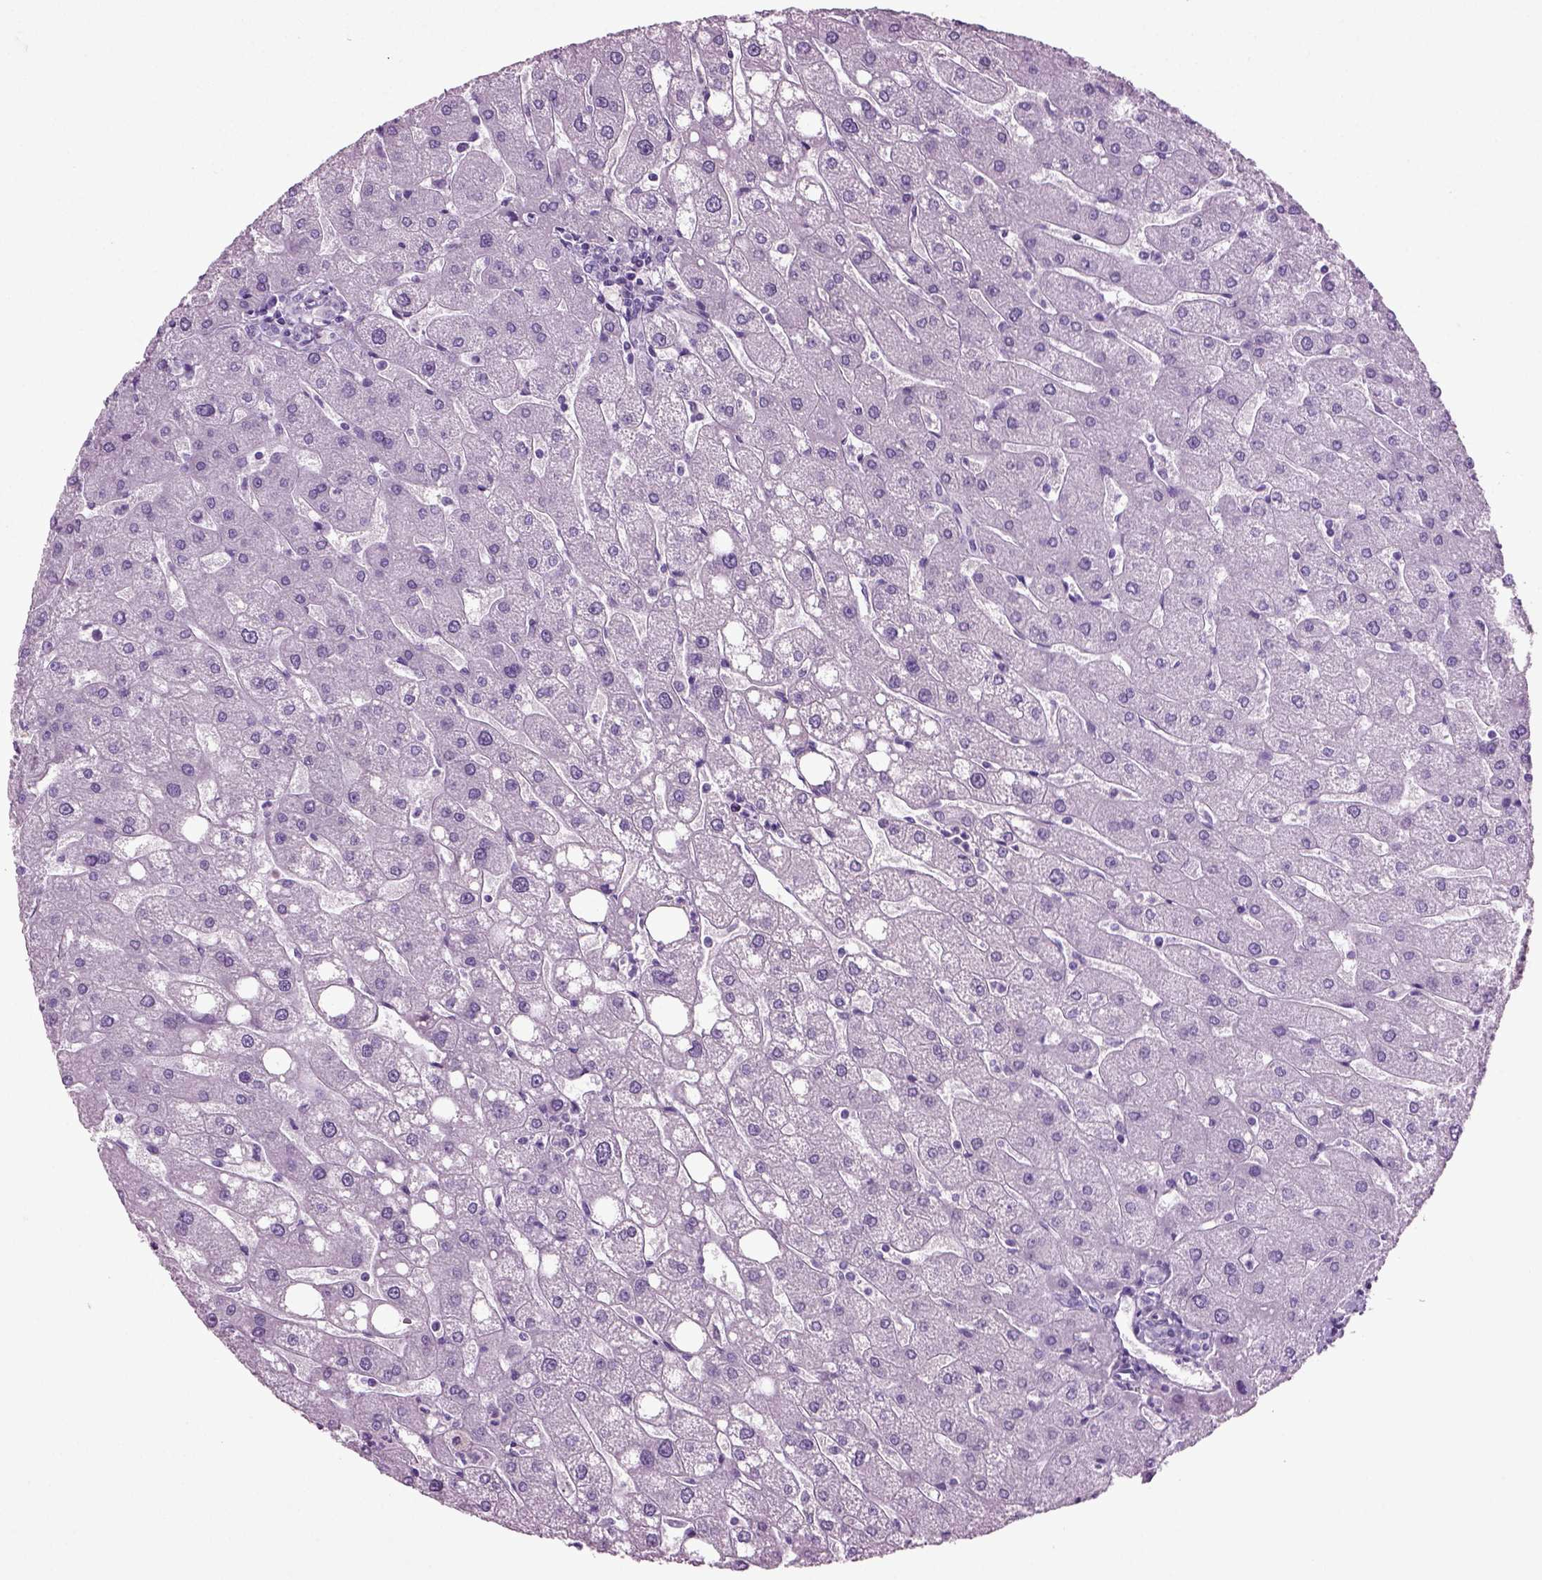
{"staining": {"intensity": "negative", "quantity": "none", "location": "none"}, "tissue": "liver", "cell_type": "Cholangiocytes", "image_type": "normal", "snomed": [{"axis": "morphology", "description": "Normal tissue, NOS"}, {"axis": "topography", "description": "Liver"}], "caption": "Immunohistochemistry (IHC) histopathology image of unremarkable liver stained for a protein (brown), which reveals no staining in cholangiocytes. (DAB IHC with hematoxylin counter stain).", "gene": "CD109", "patient": {"sex": "male", "age": 67}}